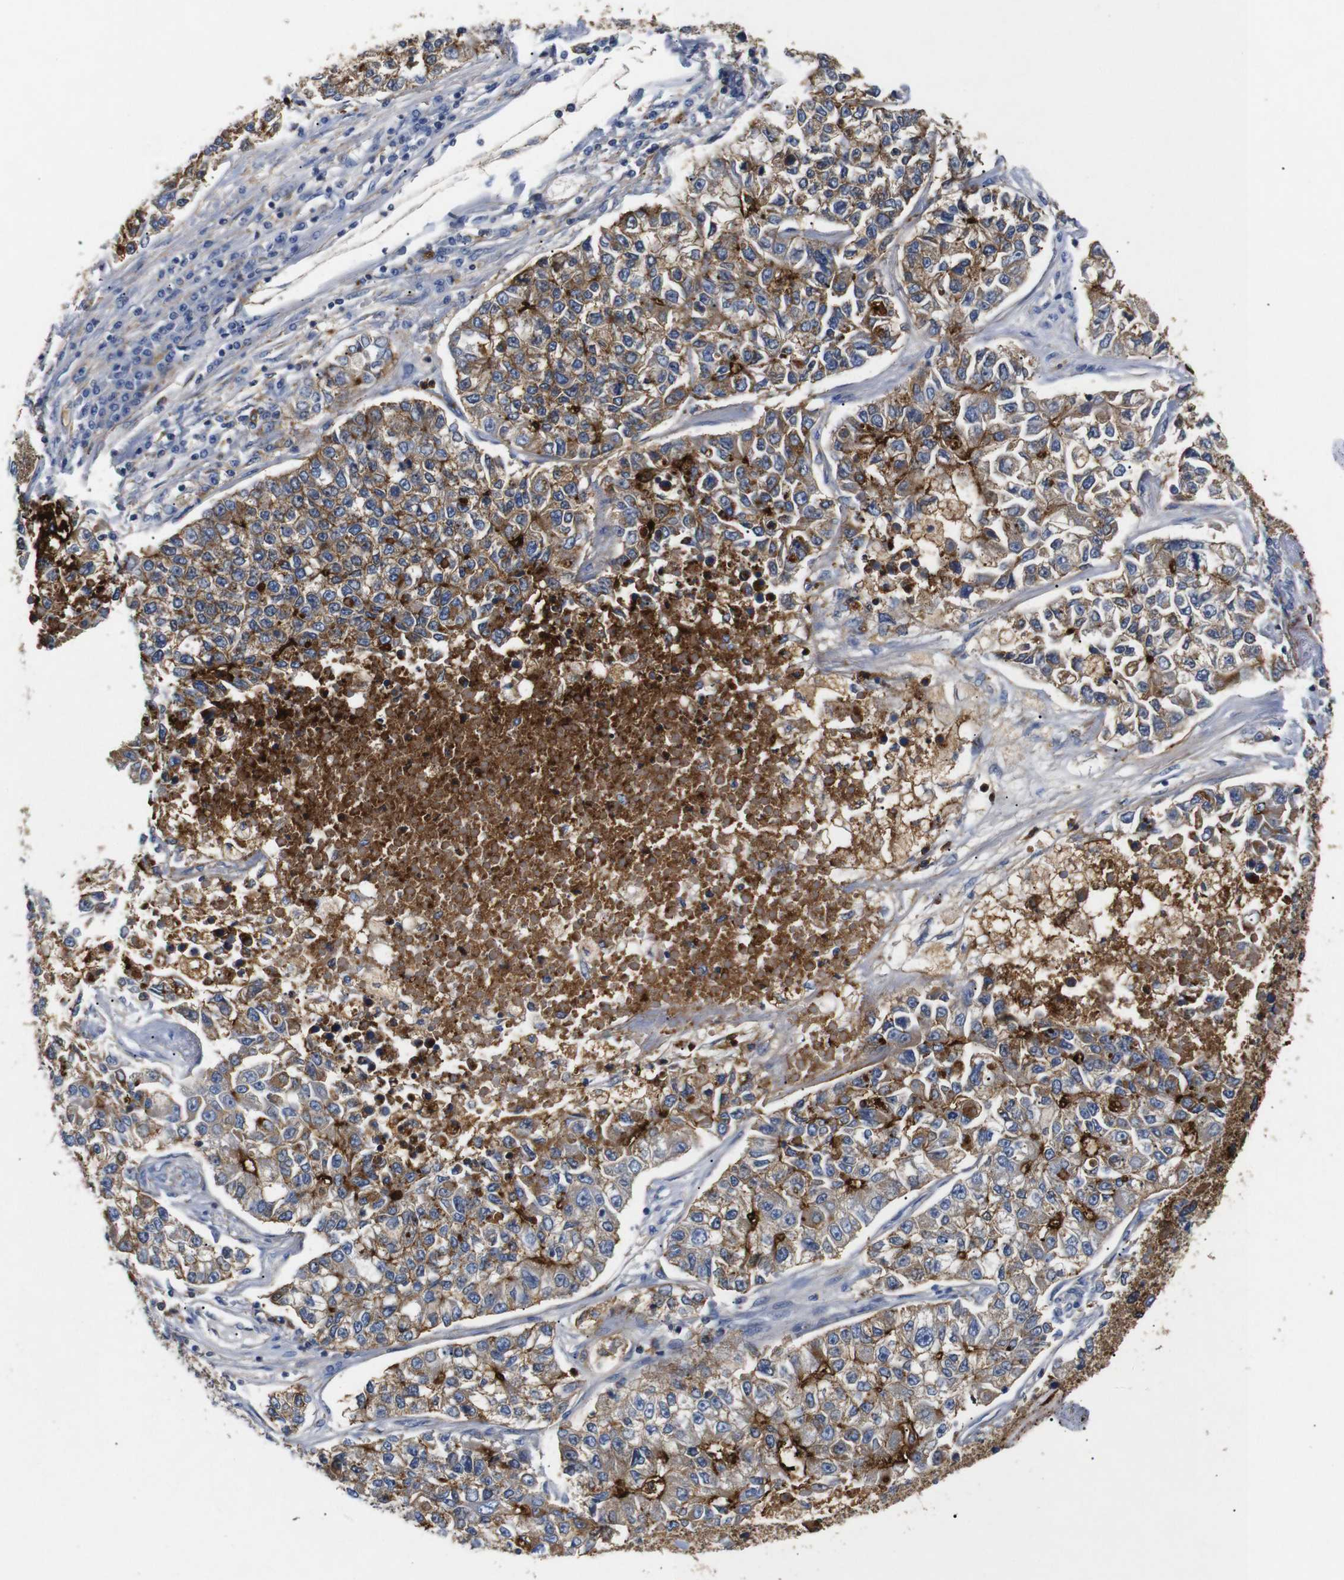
{"staining": {"intensity": "moderate", "quantity": ">75%", "location": "cytoplasmic/membranous"}, "tissue": "lung cancer", "cell_type": "Tumor cells", "image_type": "cancer", "snomed": [{"axis": "morphology", "description": "Adenocarcinoma, NOS"}, {"axis": "topography", "description": "Lung"}], "caption": "Human lung cancer (adenocarcinoma) stained with a brown dye shows moderate cytoplasmic/membranous positive positivity in approximately >75% of tumor cells.", "gene": "SDCBP", "patient": {"sex": "male", "age": 49}}